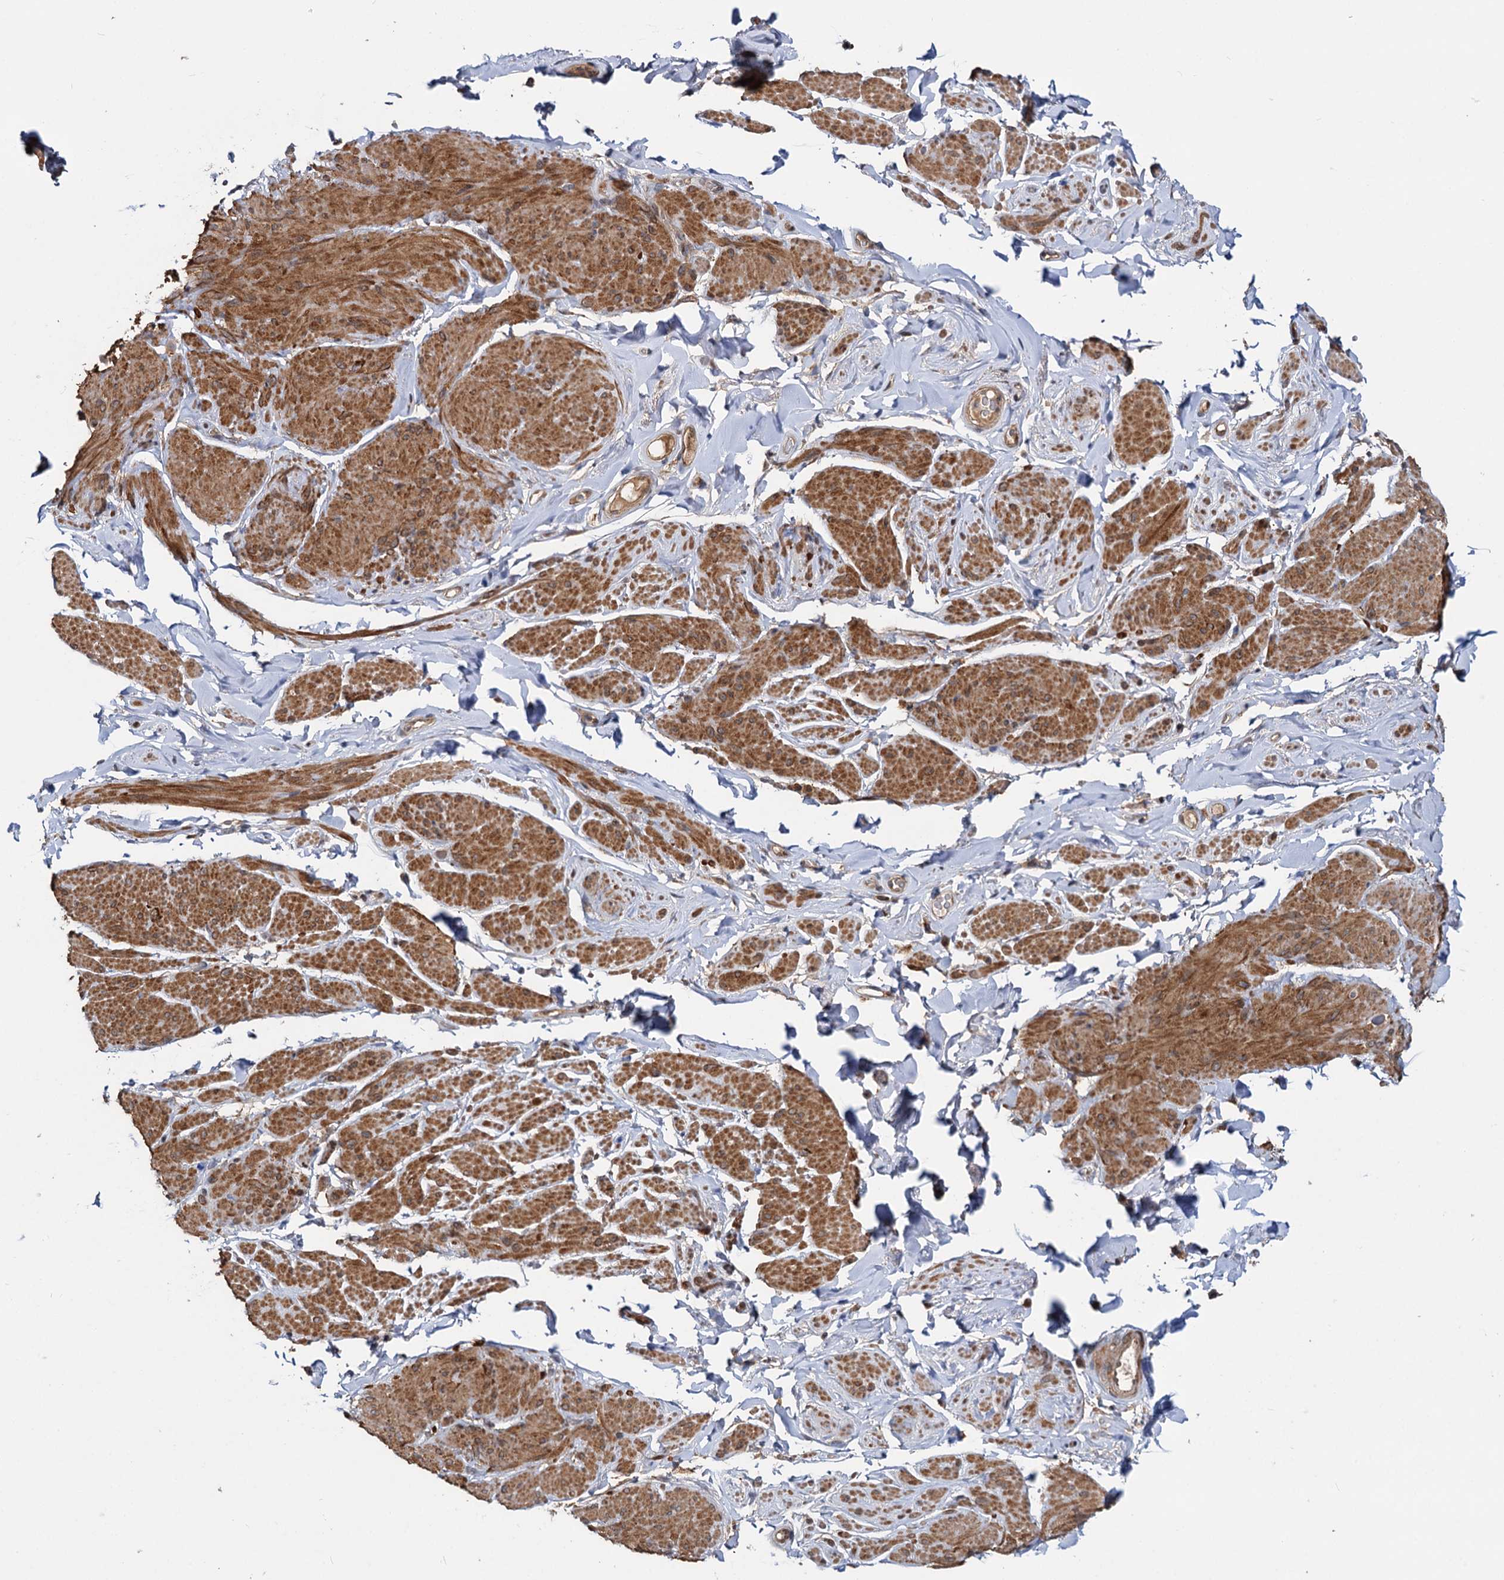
{"staining": {"intensity": "moderate", "quantity": "25%-75%", "location": "cytoplasmic/membranous"}, "tissue": "smooth muscle", "cell_type": "Smooth muscle cells", "image_type": "normal", "snomed": [{"axis": "morphology", "description": "Normal tissue, NOS"}, {"axis": "topography", "description": "Smooth muscle"}, {"axis": "topography", "description": "Peripheral nerve tissue"}], "caption": "Immunohistochemistry (IHC) micrograph of normal smooth muscle: human smooth muscle stained using IHC reveals medium levels of moderate protein expression localized specifically in the cytoplasmic/membranous of smooth muscle cells, appearing as a cytoplasmic/membranous brown color.", "gene": "CEP76", "patient": {"sex": "male", "age": 69}}